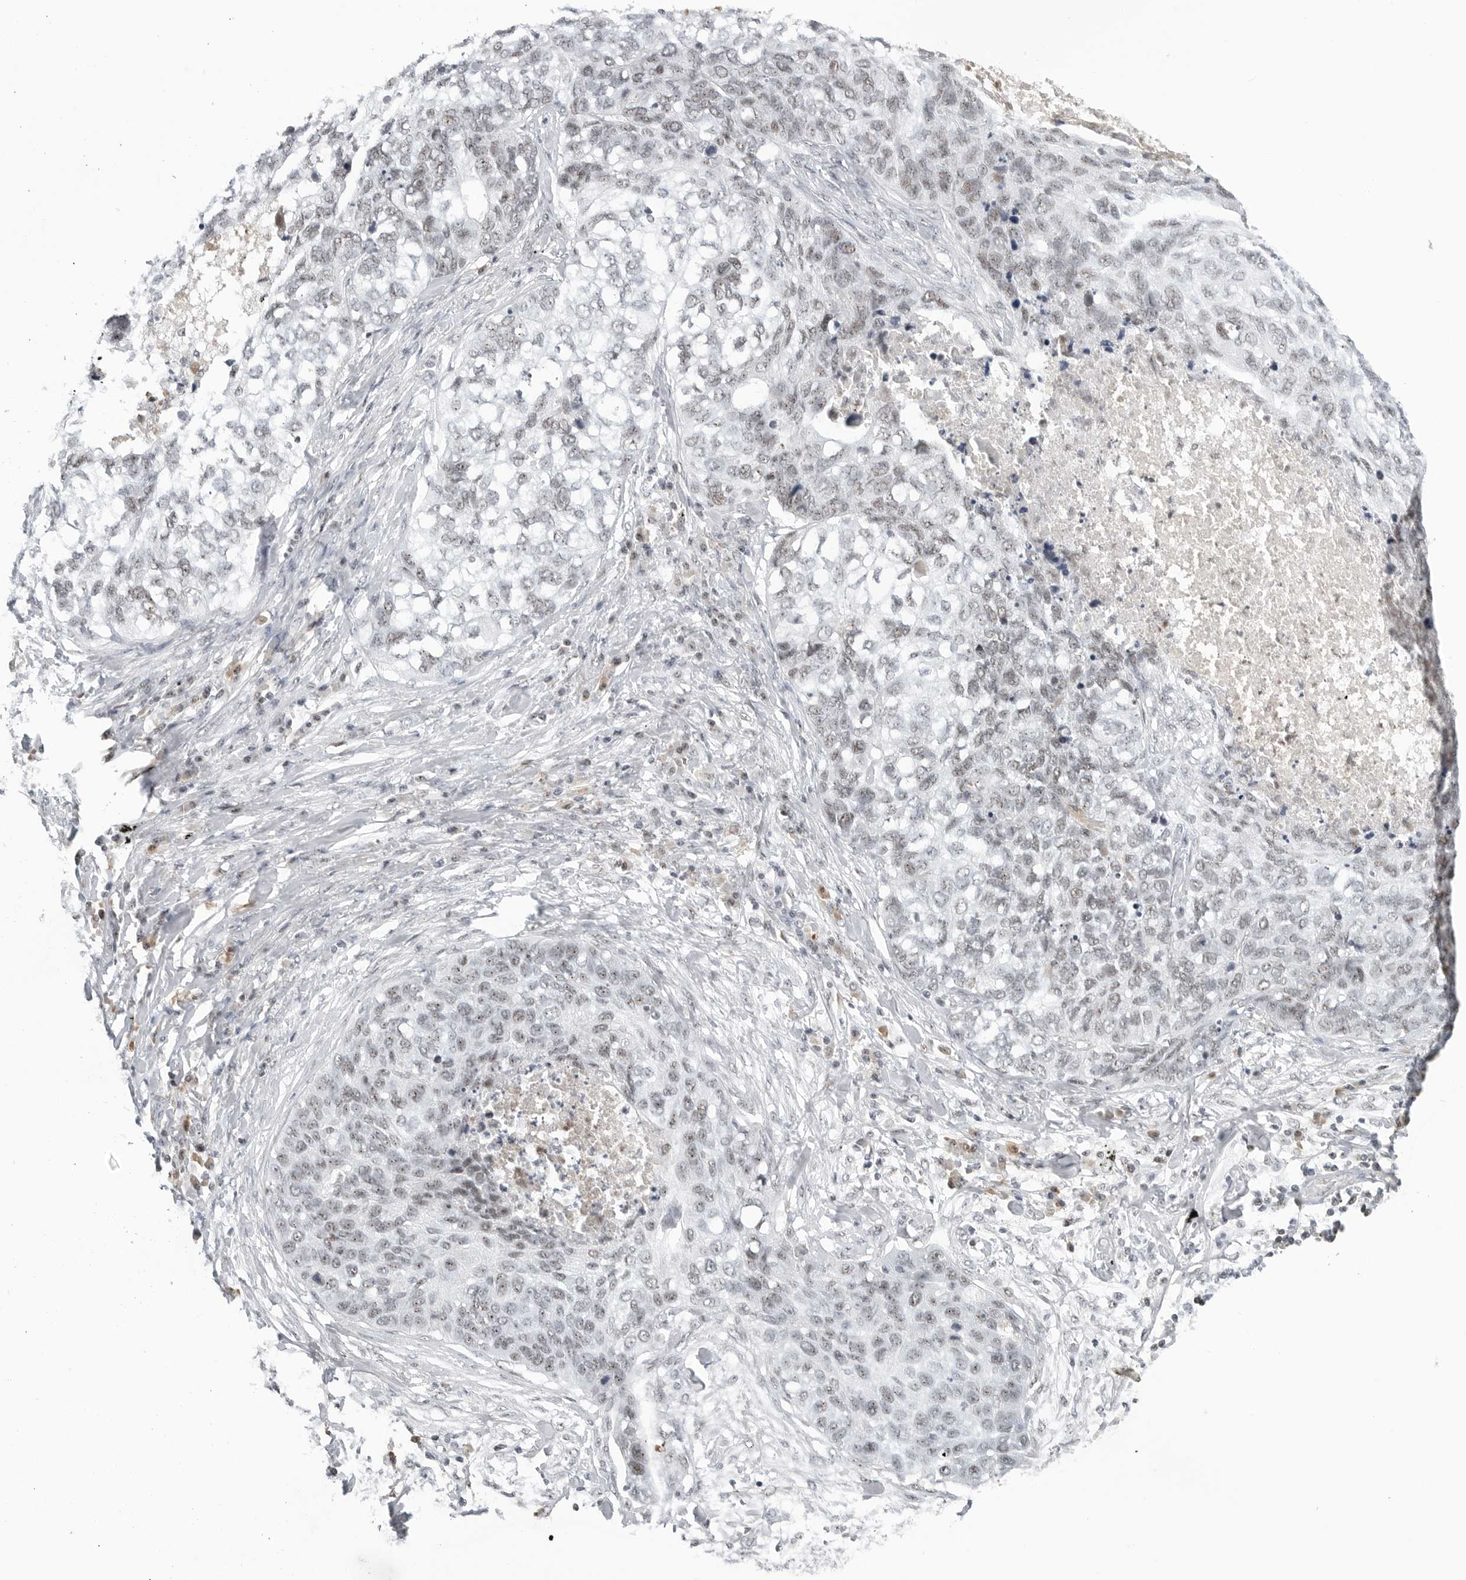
{"staining": {"intensity": "weak", "quantity": "<25%", "location": "nuclear"}, "tissue": "lung cancer", "cell_type": "Tumor cells", "image_type": "cancer", "snomed": [{"axis": "morphology", "description": "Squamous cell carcinoma, NOS"}, {"axis": "topography", "description": "Lung"}], "caption": "Tumor cells are negative for protein expression in human lung cancer (squamous cell carcinoma).", "gene": "WRAP53", "patient": {"sex": "female", "age": 63}}